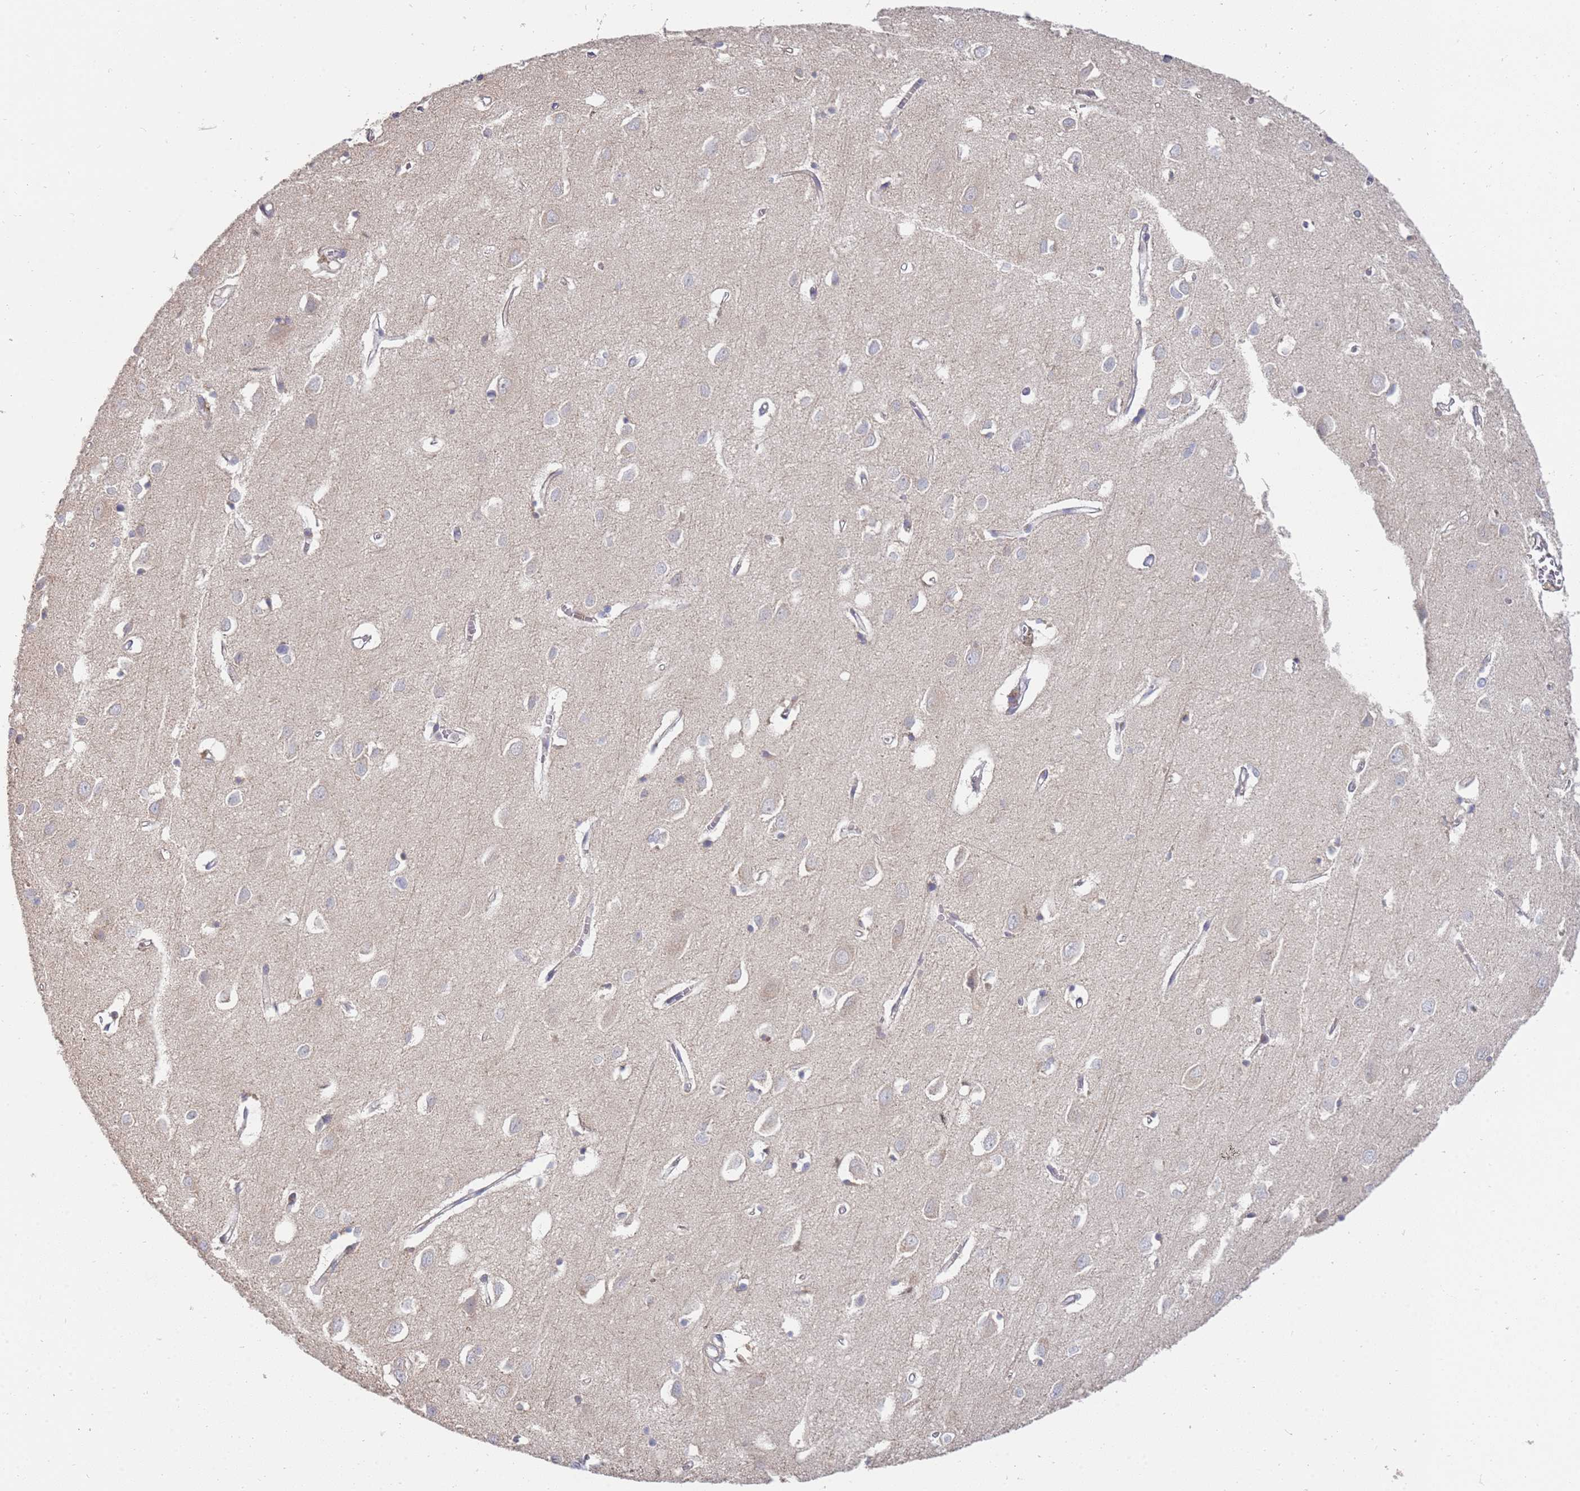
{"staining": {"intensity": "weak", "quantity": "25%-75%", "location": "cytoplasmic/membranous"}, "tissue": "cerebral cortex", "cell_type": "Endothelial cells", "image_type": "normal", "snomed": [{"axis": "morphology", "description": "Normal tissue, NOS"}, {"axis": "topography", "description": "Cerebral cortex"}], "caption": "Human cerebral cortex stained for a protein (brown) demonstrates weak cytoplasmic/membranous positive expression in approximately 25%-75% of endothelial cells.", "gene": "VRK2", "patient": {"sex": "female", "age": 64}}